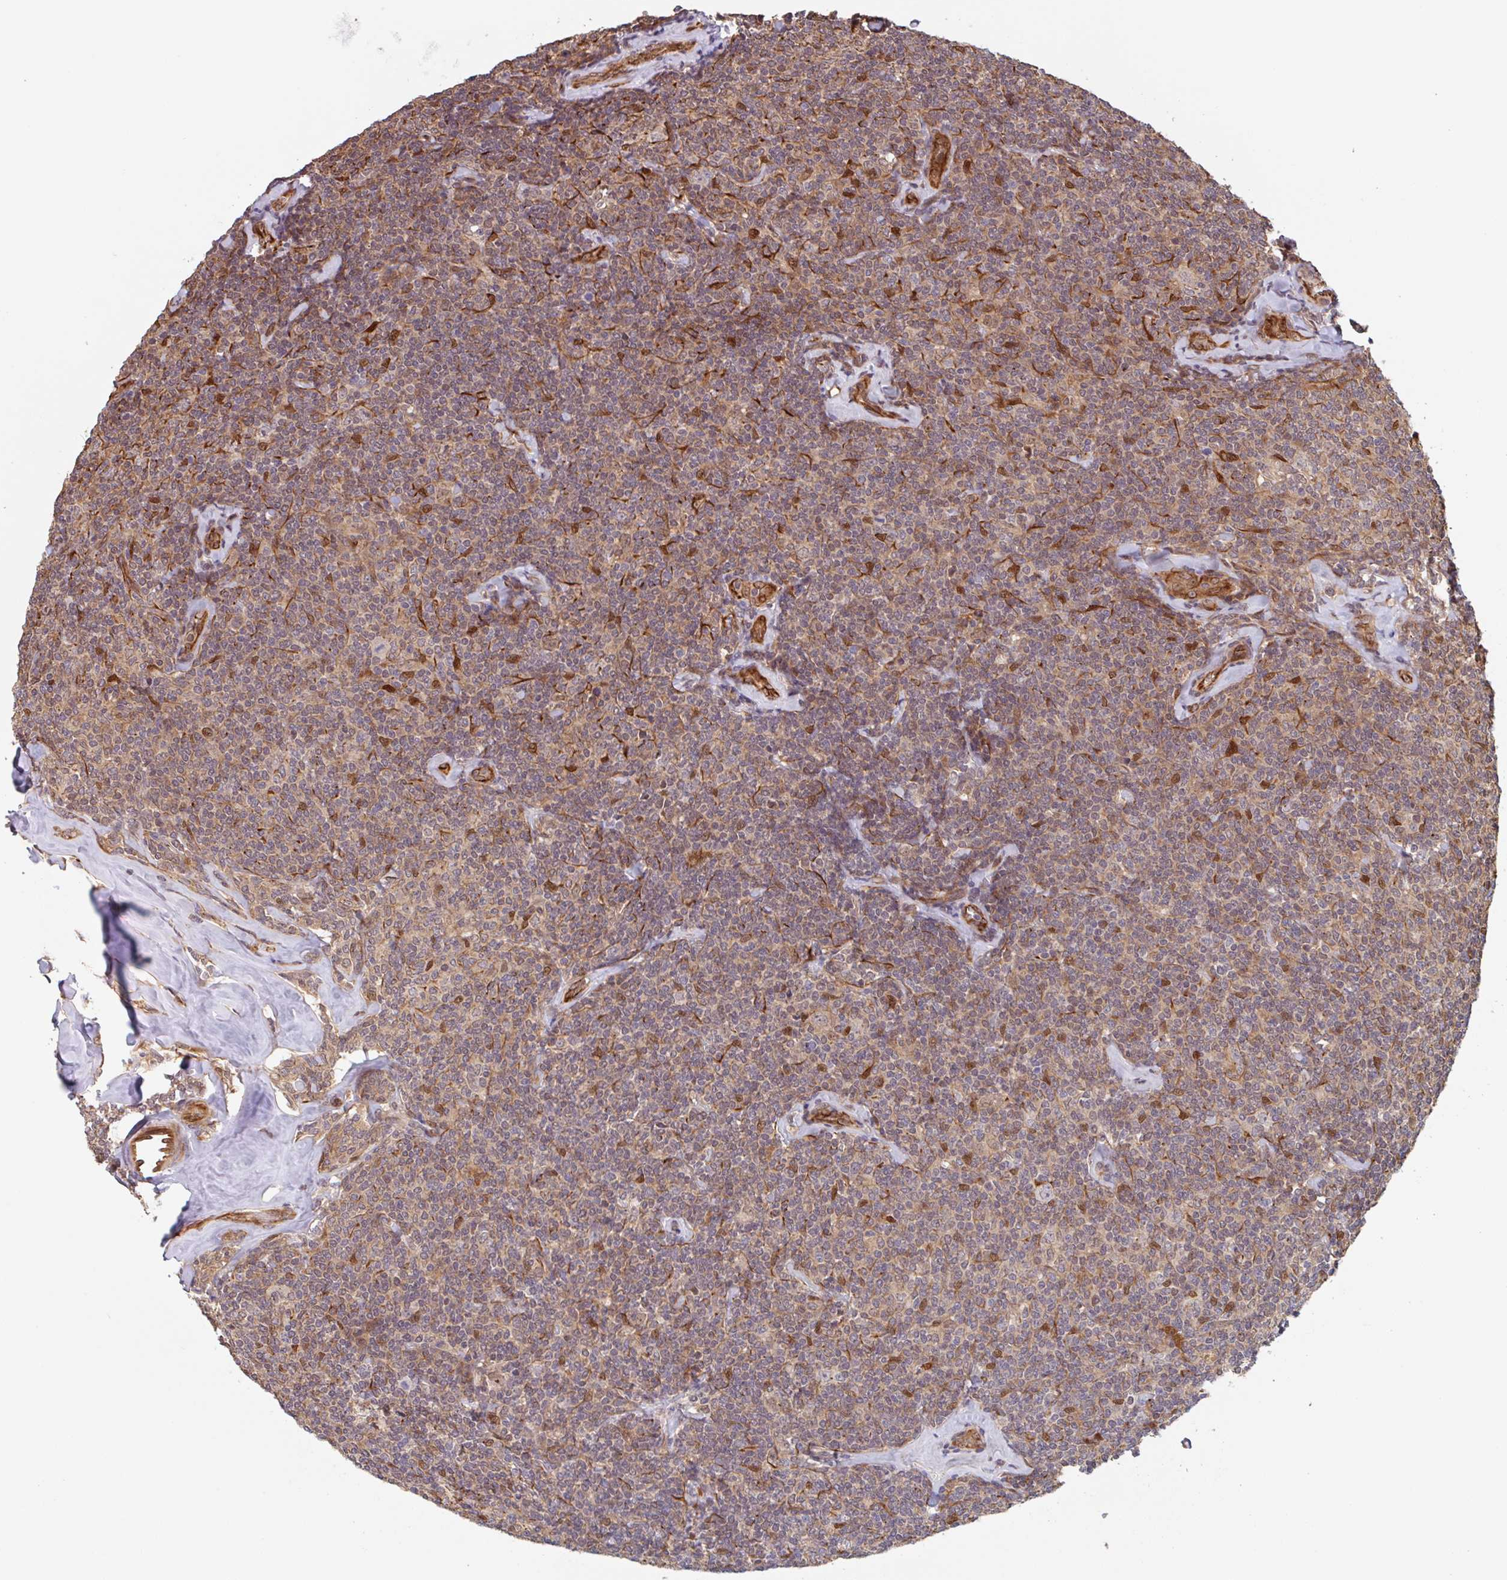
{"staining": {"intensity": "weak", "quantity": "25%-75%", "location": "cytoplasmic/membranous"}, "tissue": "lymphoma", "cell_type": "Tumor cells", "image_type": "cancer", "snomed": [{"axis": "morphology", "description": "Malignant lymphoma, non-Hodgkin's type, Low grade"}, {"axis": "topography", "description": "Lymph node"}], "caption": "Low-grade malignant lymphoma, non-Hodgkin's type was stained to show a protein in brown. There is low levels of weak cytoplasmic/membranous staining in about 25%-75% of tumor cells.", "gene": "NUB1", "patient": {"sex": "female", "age": 56}}